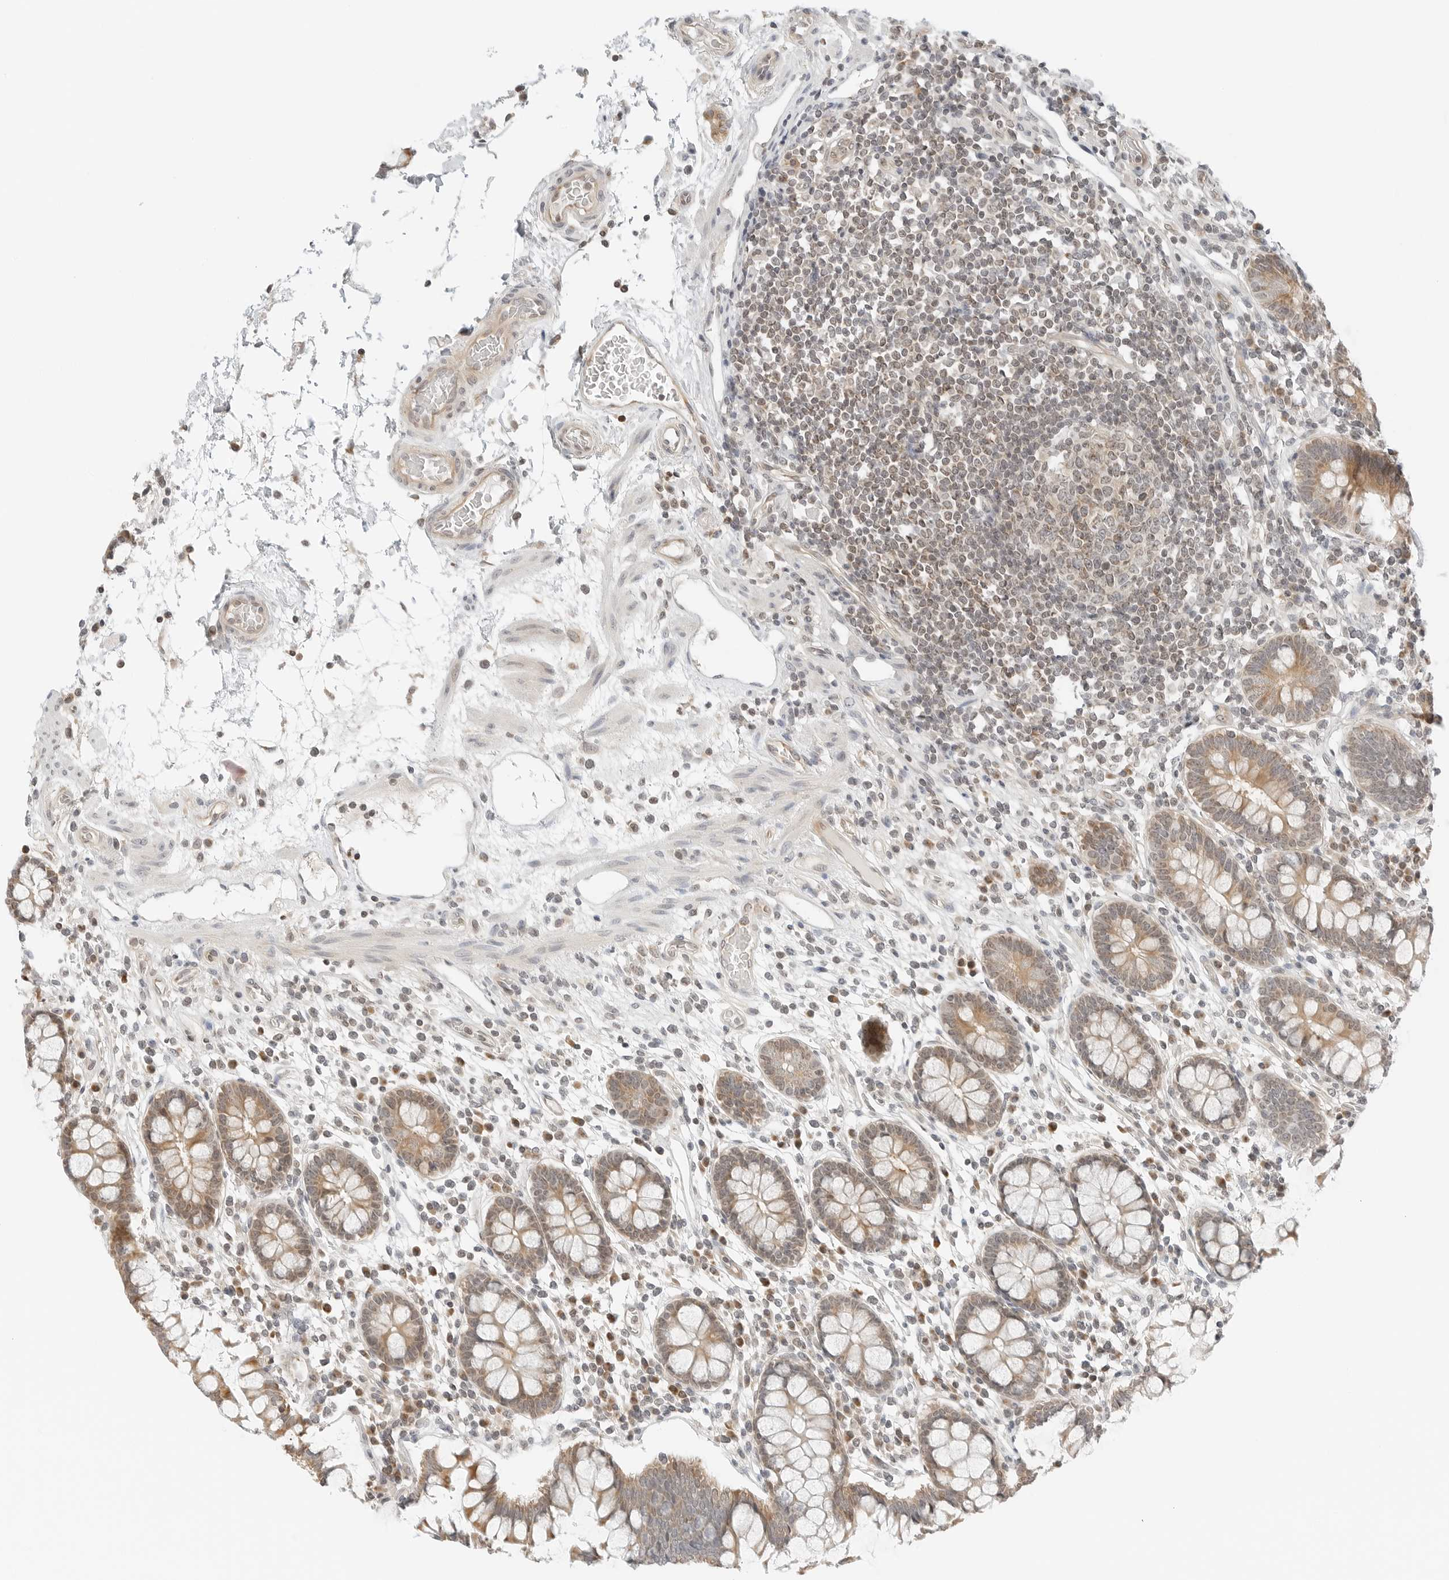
{"staining": {"intensity": "weak", "quantity": ">75%", "location": "cytoplasmic/membranous"}, "tissue": "colon", "cell_type": "Endothelial cells", "image_type": "normal", "snomed": [{"axis": "morphology", "description": "Normal tissue, NOS"}, {"axis": "topography", "description": "Colon"}], "caption": "Protein expression analysis of benign human colon reveals weak cytoplasmic/membranous positivity in approximately >75% of endothelial cells. (Brightfield microscopy of DAB IHC at high magnification).", "gene": "IQCC", "patient": {"sex": "female", "age": 79}}